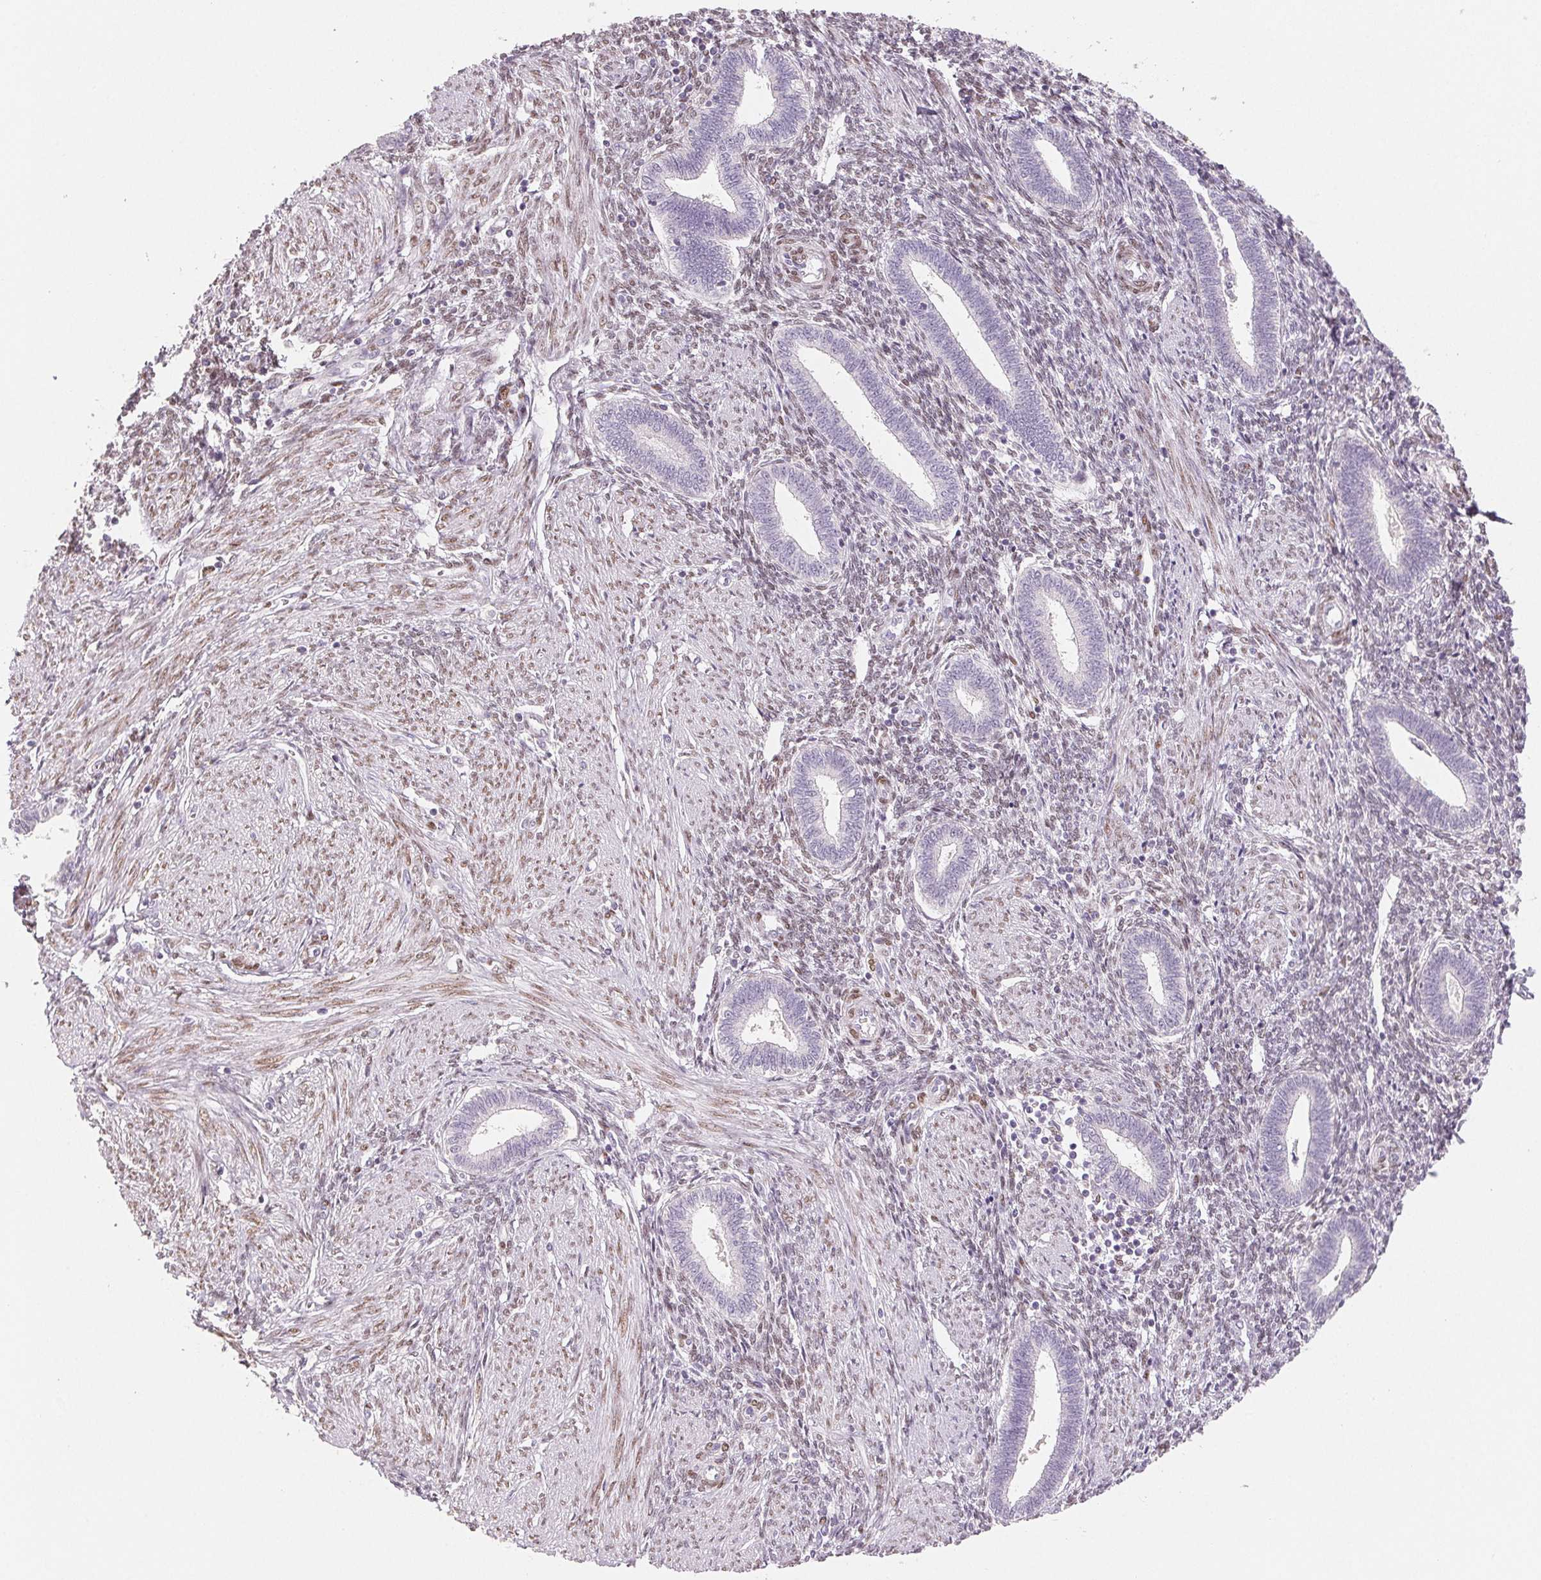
{"staining": {"intensity": "moderate", "quantity": "25%-75%", "location": "nuclear"}, "tissue": "endometrium", "cell_type": "Cells in endometrial stroma", "image_type": "normal", "snomed": [{"axis": "morphology", "description": "Normal tissue, NOS"}, {"axis": "topography", "description": "Endometrium"}], "caption": "A histopathology image of human endometrium stained for a protein reveals moderate nuclear brown staining in cells in endometrial stroma.", "gene": "SMARCD3", "patient": {"sex": "female", "age": 42}}